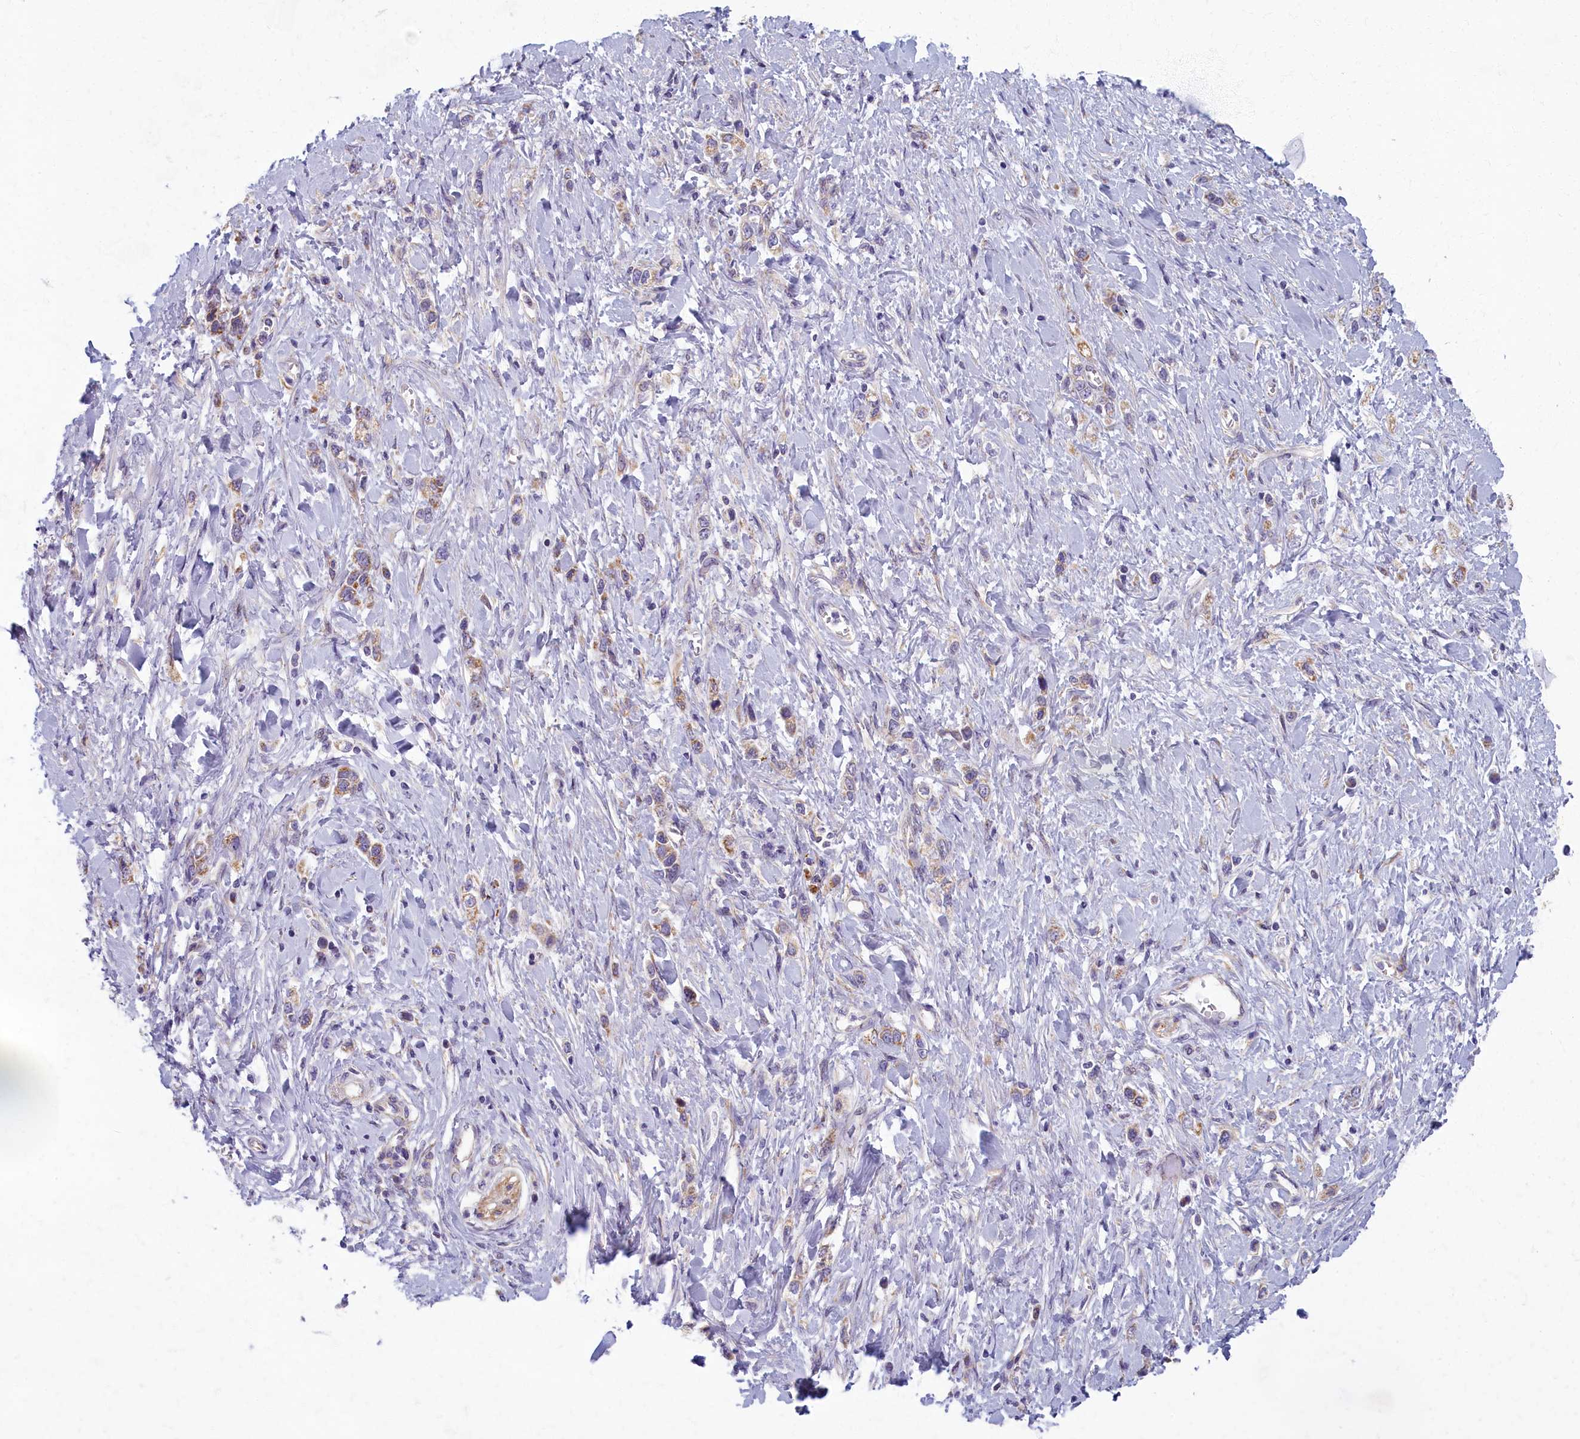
{"staining": {"intensity": "moderate", "quantity": "25%-75%", "location": "cytoplasmic/membranous"}, "tissue": "stomach cancer", "cell_type": "Tumor cells", "image_type": "cancer", "snomed": [{"axis": "morphology", "description": "Normal tissue, NOS"}, {"axis": "morphology", "description": "Adenocarcinoma, NOS"}, {"axis": "topography", "description": "Stomach, upper"}, {"axis": "topography", "description": "Stomach"}], "caption": "A brown stain highlights moderate cytoplasmic/membranous staining of a protein in human stomach cancer tumor cells.", "gene": "MRPS25", "patient": {"sex": "female", "age": 65}}